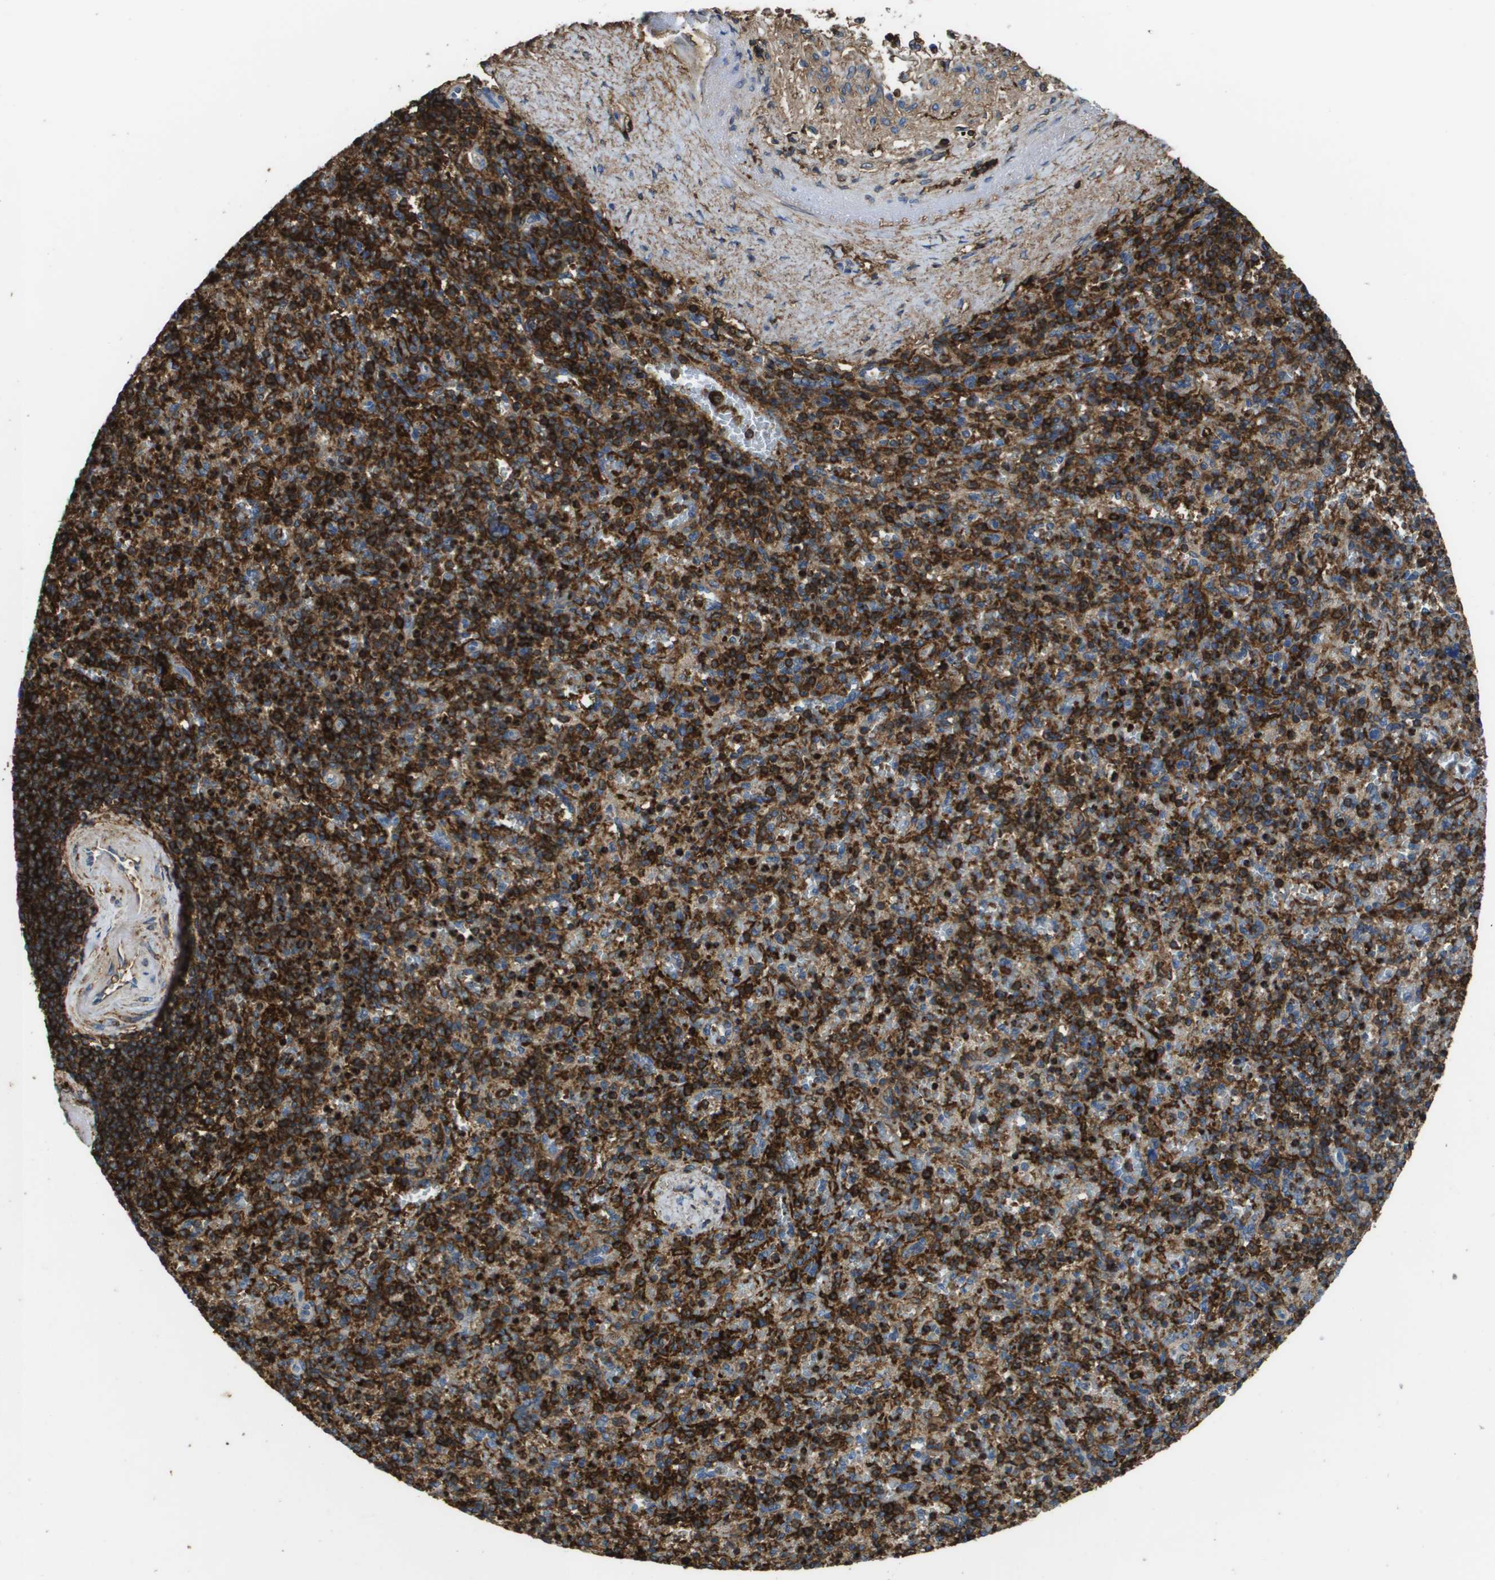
{"staining": {"intensity": "strong", "quantity": "25%-75%", "location": "cytoplasmic/membranous"}, "tissue": "spleen", "cell_type": "Cells in red pulp", "image_type": "normal", "snomed": [{"axis": "morphology", "description": "Normal tissue, NOS"}, {"axis": "topography", "description": "Spleen"}], "caption": "Immunohistochemistry (IHC) of unremarkable human spleen shows high levels of strong cytoplasmic/membranous staining in approximately 25%-75% of cells in red pulp.", "gene": "PASK", "patient": {"sex": "female", "age": 74}}